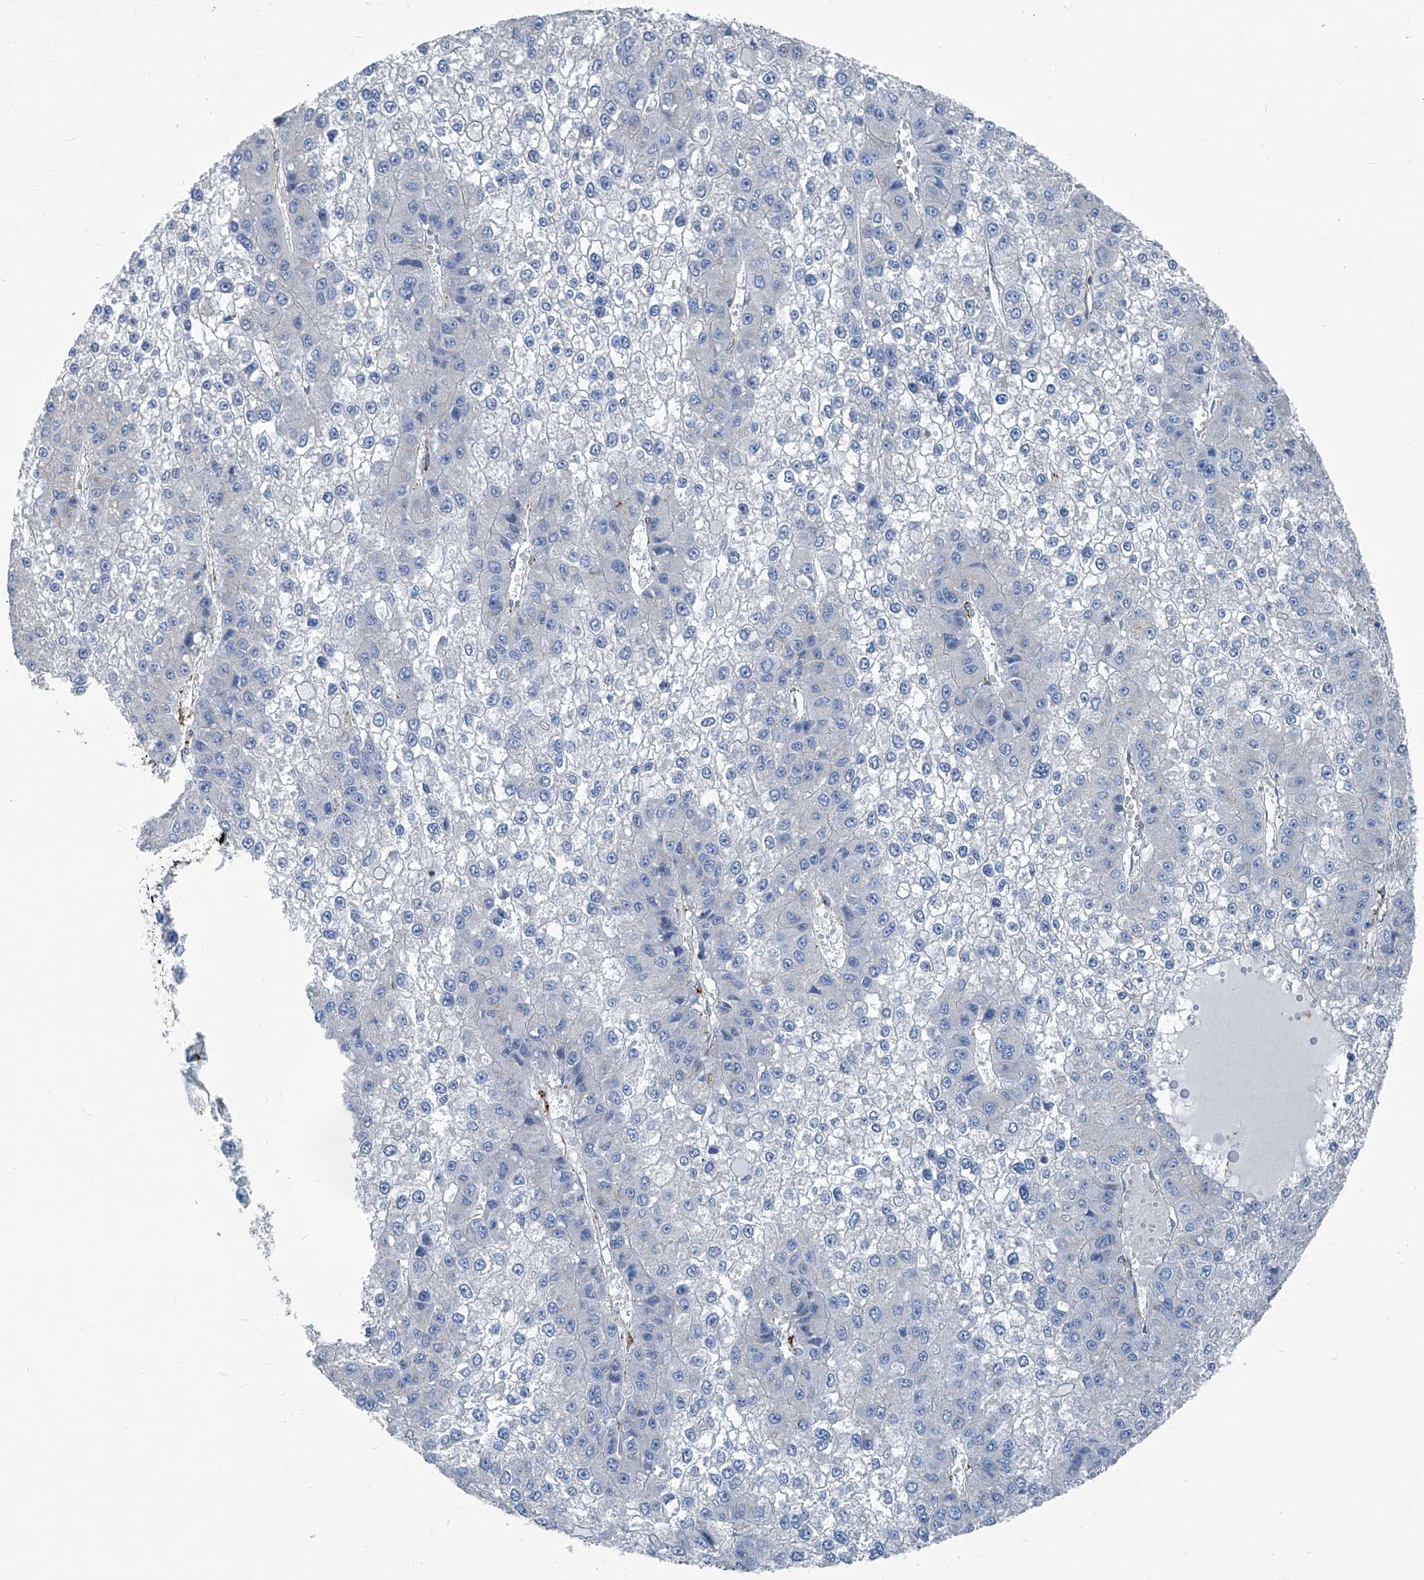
{"staining": {"intensity": "negative", "quantity": "none", "location": "none"}, "tissue": "liver cancer", "cell_type": "Tumor cells", "image_type": "cancer", "snomed": [{"axis": "morphology", "description": "Carcinoma, Hepatocellular, NOS"}, {"axis": "topography", "description": "Liver"}], "caption": "Tumor cells show no significant protein positivity in liver hepatocellular carcinoma. The staining was performed using DAB to visualize the protein expression in brown, while the nuclei were stained in blue with hematoxylin (Magnification: 20x).", "gene": "SEPTIN7", "patient": {"sex": "female", "age": 73}}